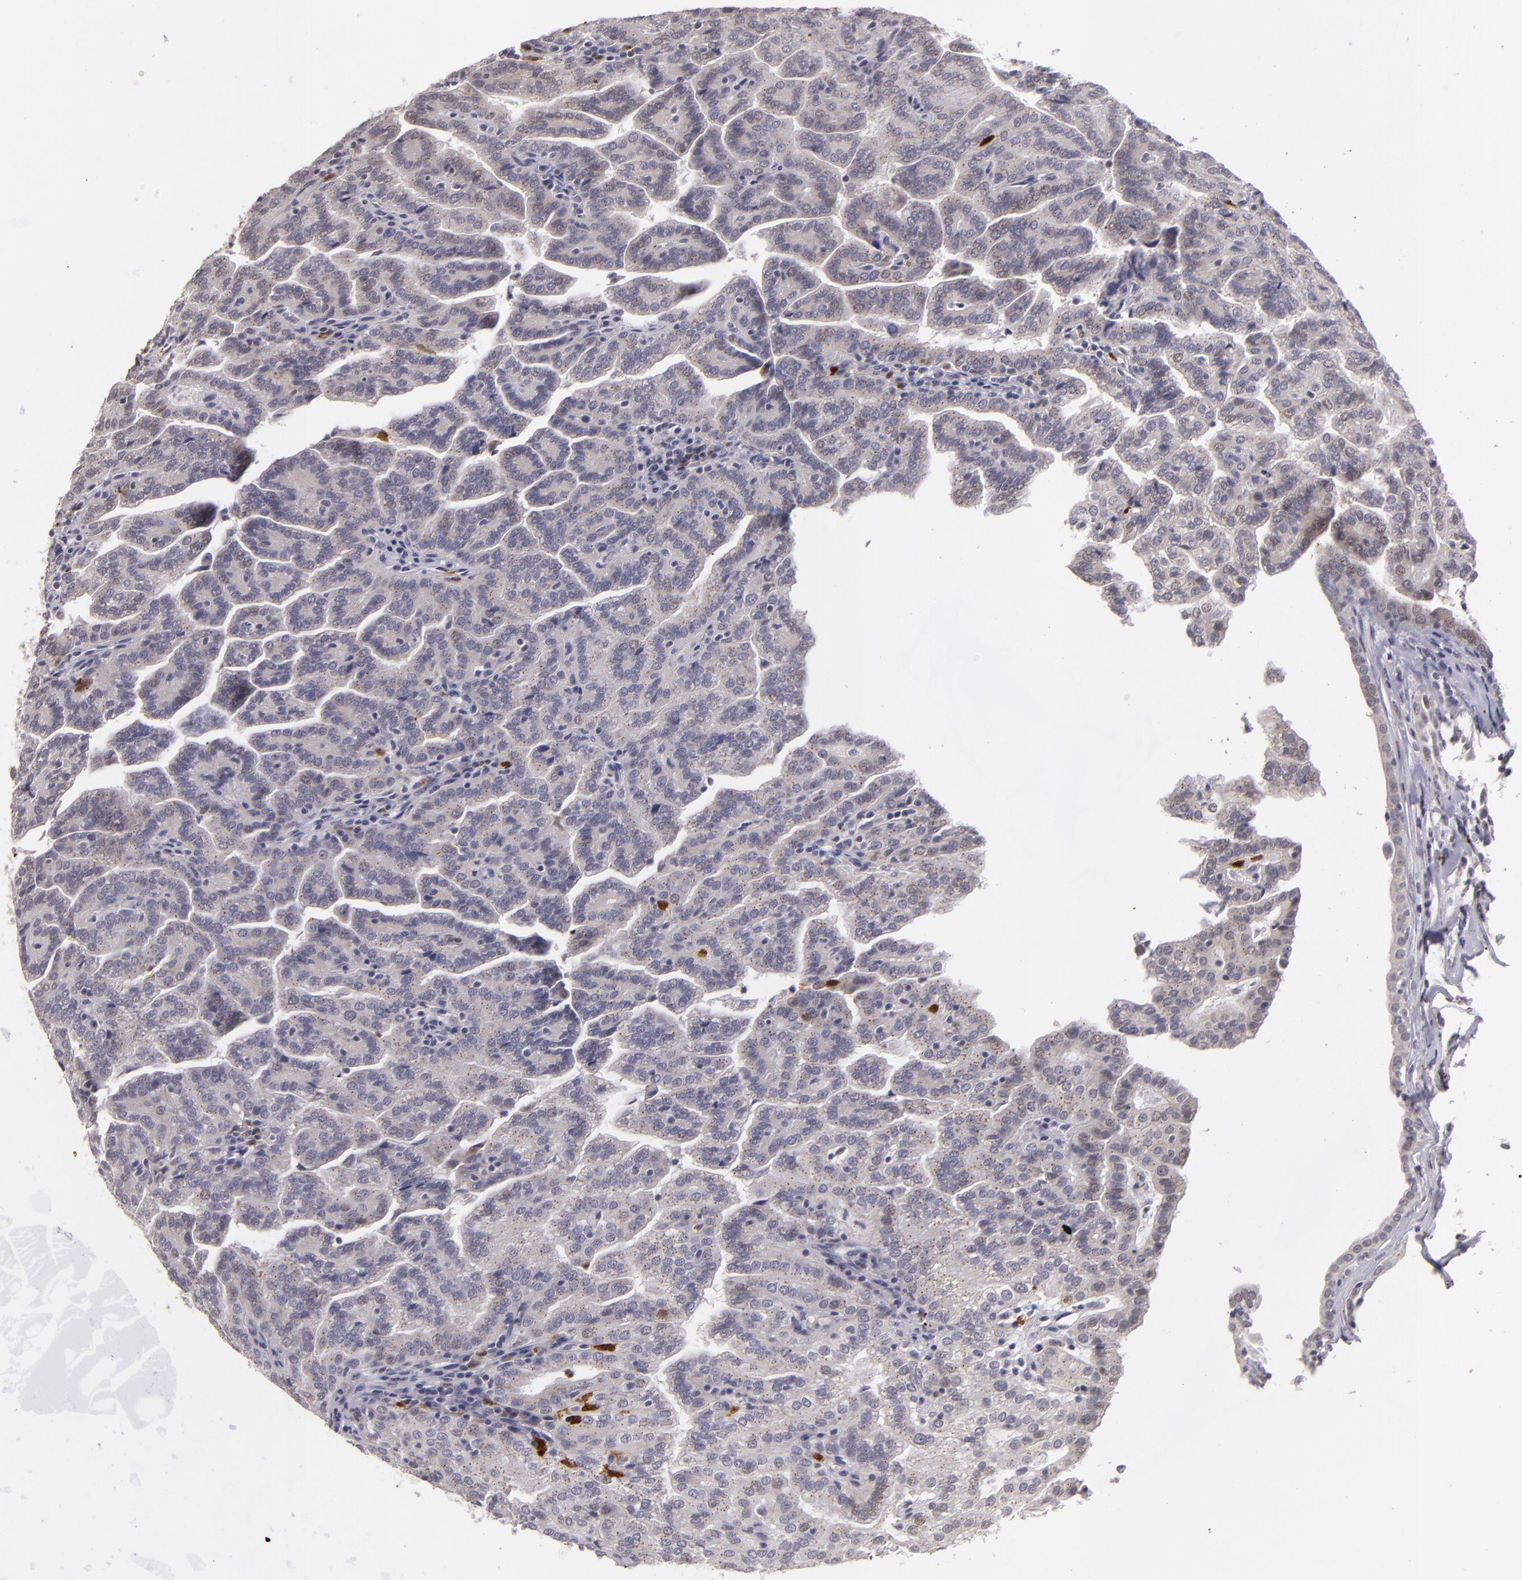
{"staining": {"intensity": "weak", "quantity": "25%-75%", "location": "cytoplasmic/membranous,nuclear"}, "tissue": "renal cancer", "cell_type": "Tumor cells", "image_type": "cancer", "snomed": [{"axis": "morphology", "description": "Adenocarcinoma, NOS"}, {"axis": "topography", "description": "Kidney"}], "caption": "This photomicrograph demonstrates adenocarcinoma (renal) stained with immunohistochemistry (IHC) to label a protein in brown. The cytoplasmic/membranous and nuclear of tumor cells show weak positivity for the protein. Nuclei are counter-stained blue.", "gene": "RXRG", "patient": {"sex": "male", "age": 61}}